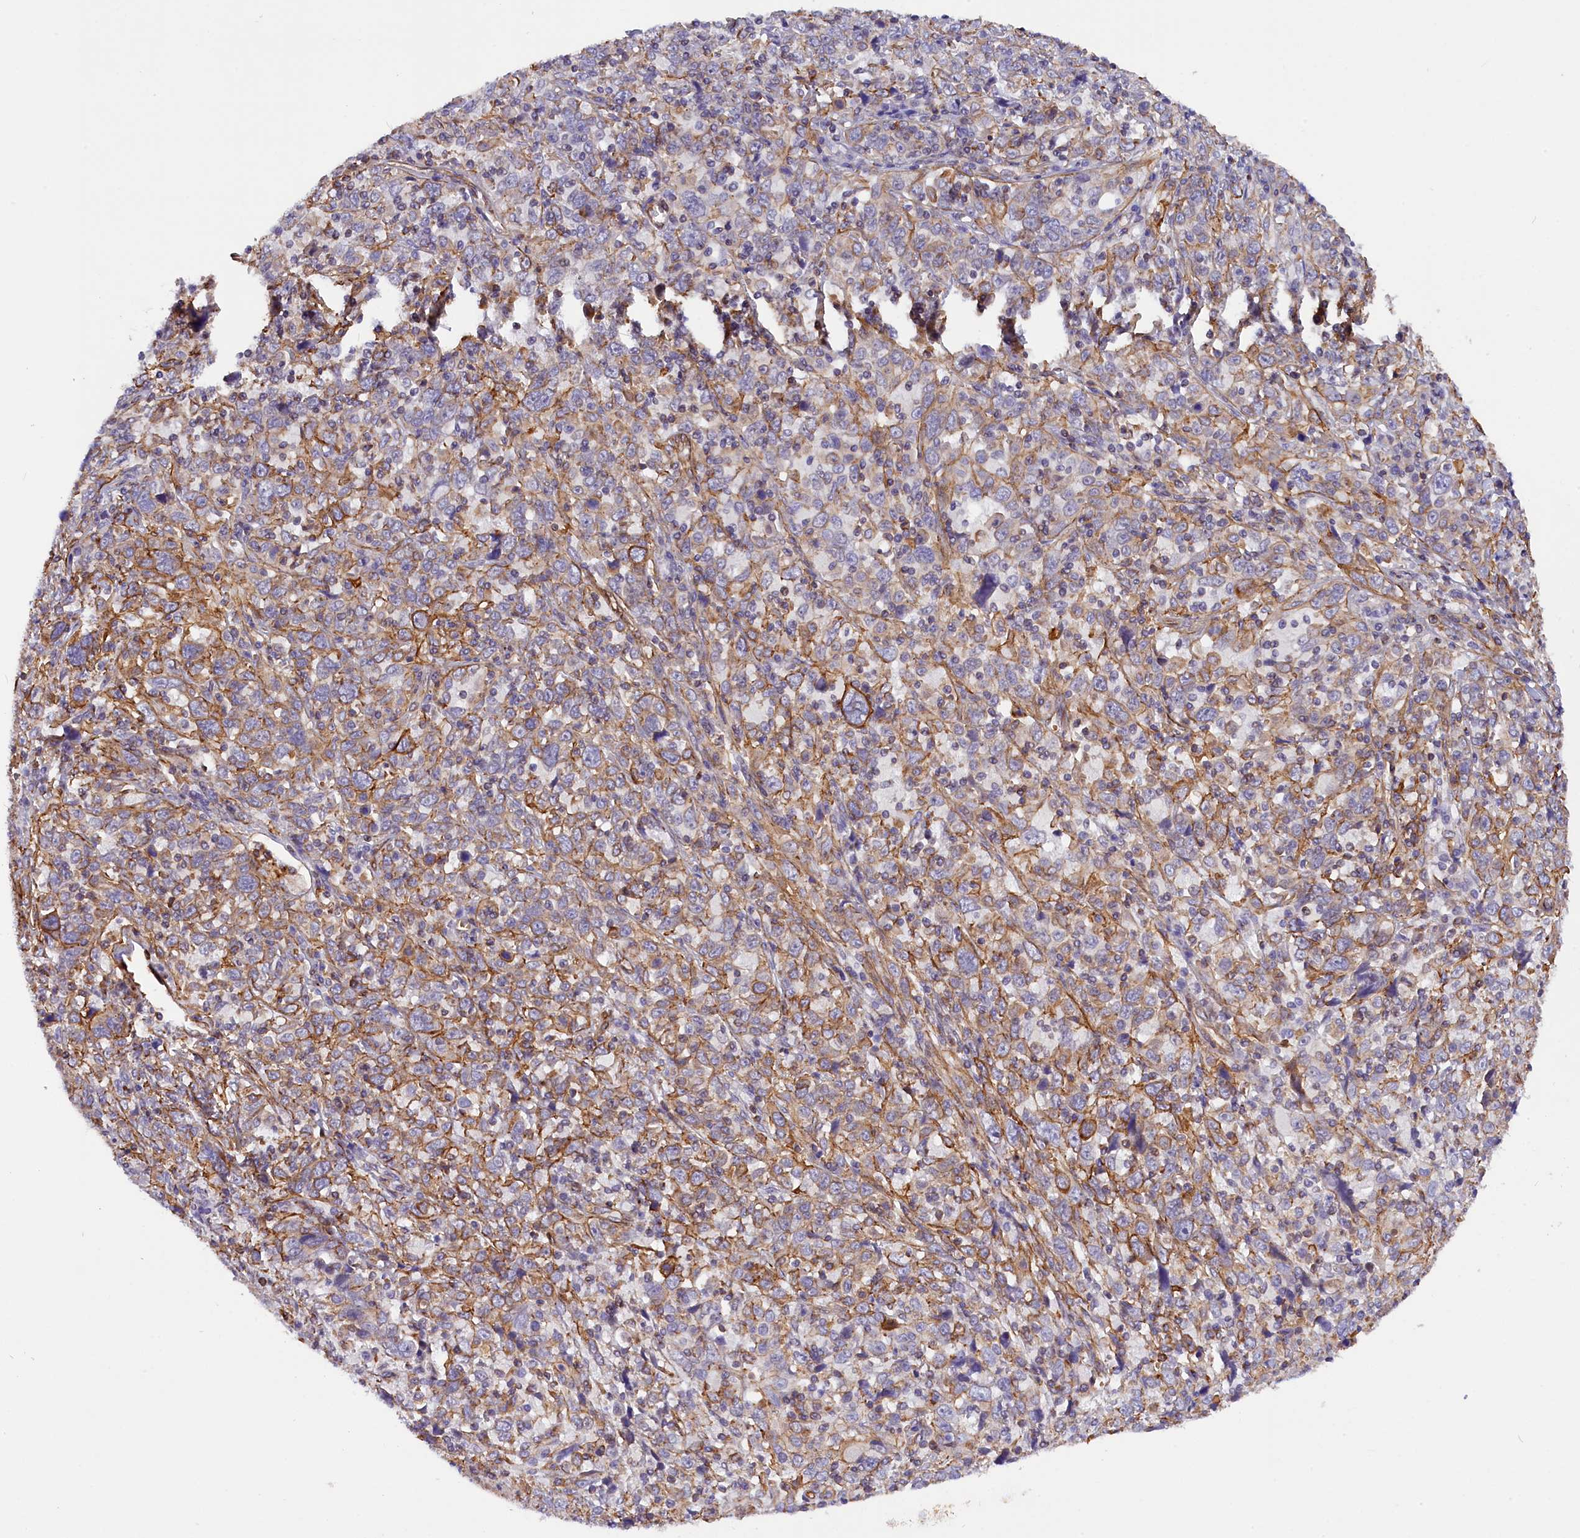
{"staining": {"intensity": "weak", "quantity": "<25%", "location": "cytoplasmic/membranous"}, "tissue": "cervical cancer", "cell_type": "Tumor cells", "image_type": "cancer", "snomed": [{"axis": "morphology", "description": "Squamous cell carcinoma, NOS"}, {"axis": "topography", "description": "Cervix"}], "caption": "Immunohistochemistry (IHC) histopathology image of neoplastic tissue: human squamous cell carcinoma (cervical) stained with DAB displays no significant protein expression in tumor cells.", "gene": "MED20", "patient": {"sex": "female", "age": 46}}